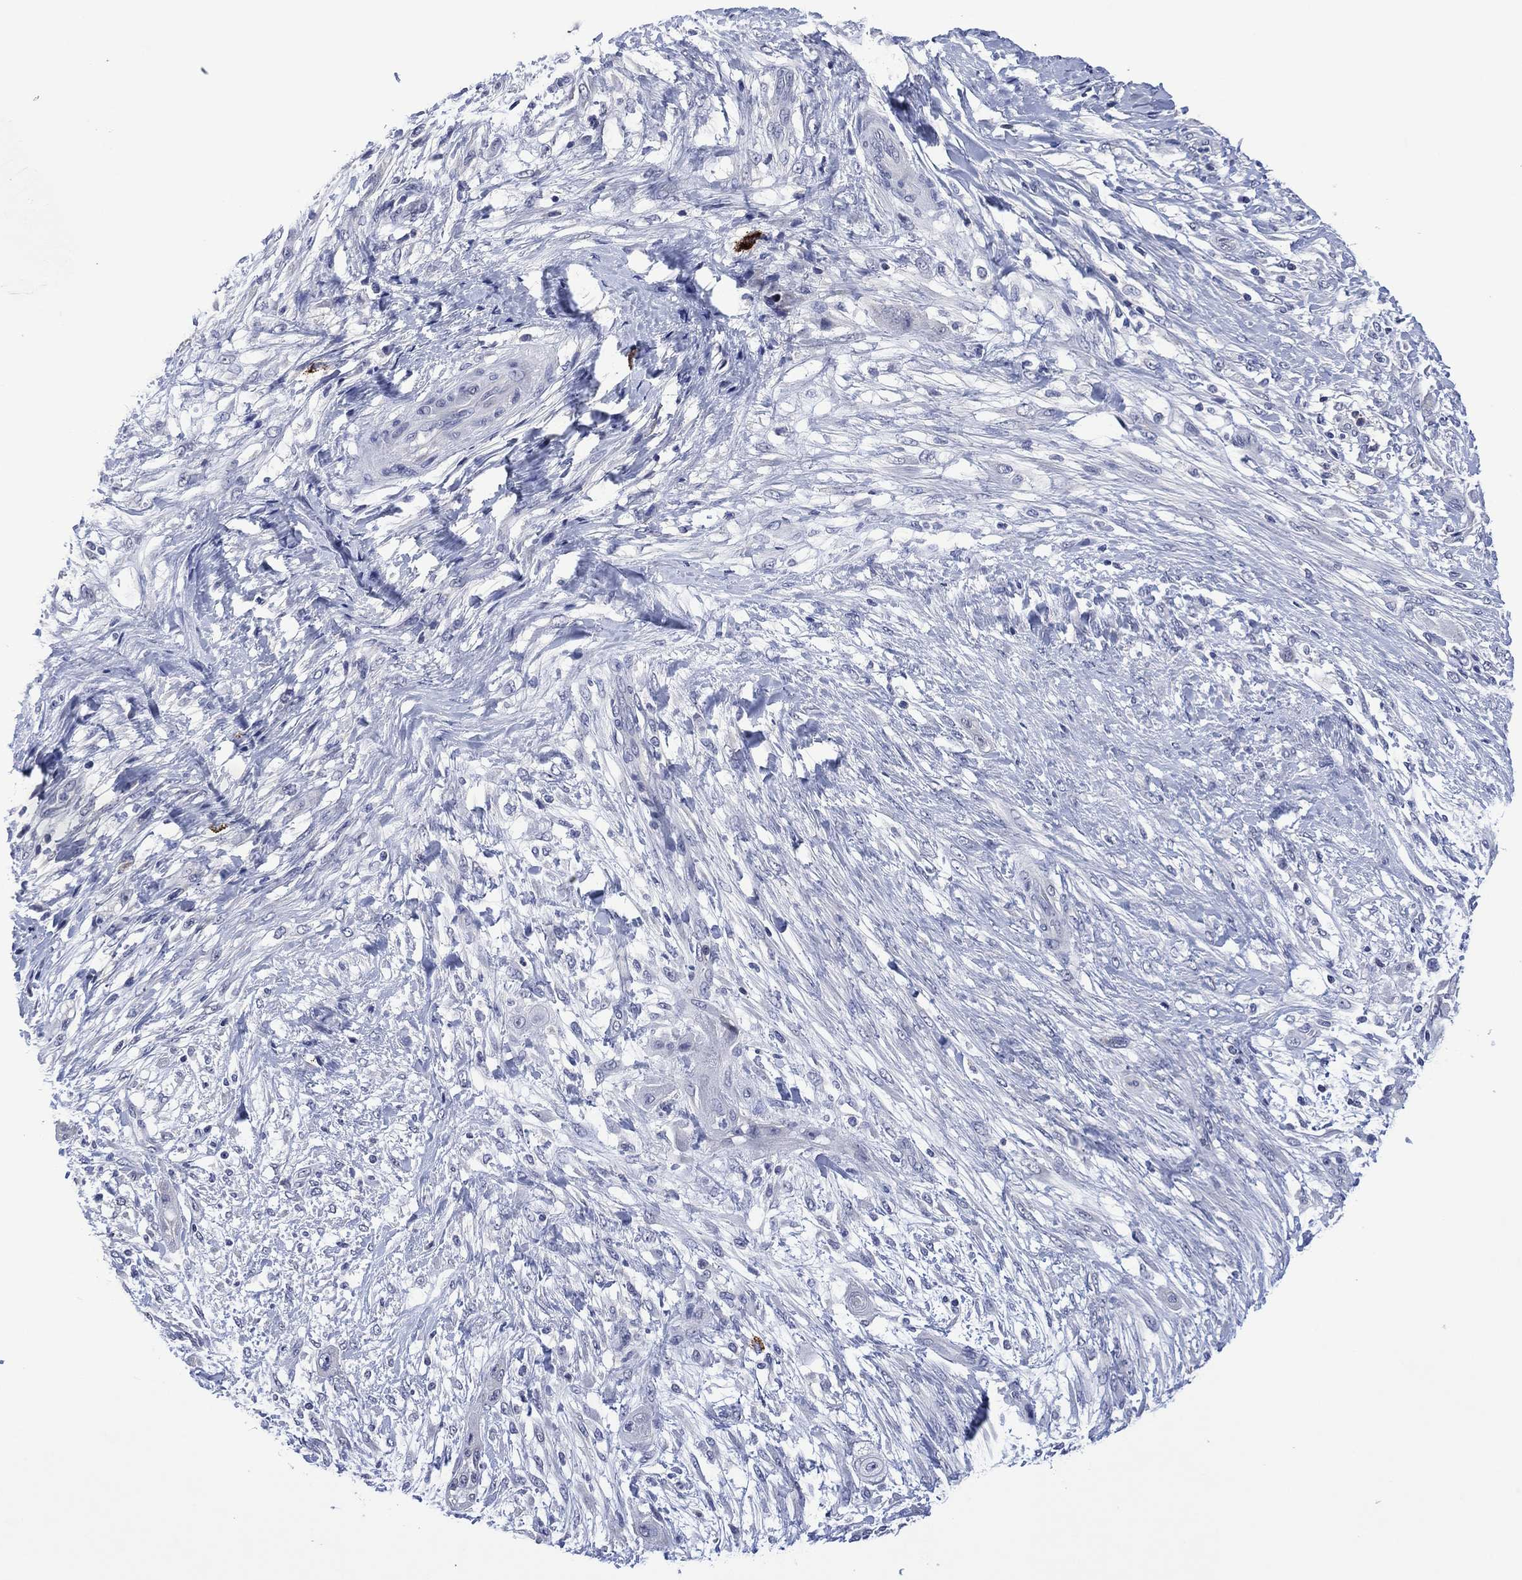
{"staining": {"intensity": "negative", "quantity": "none", "location": "none"}, "tissue": "skin cancer", "cell_type": "Tumor cells", "image_type": "cancer", "snomed": [{"axis": "morphology", "description": "Squamous cell carcinoma, NOS"}, {"axis": "topography", "description": "Skin"}], "caption": "Tumor cells show no significant protein staining in skin squamous cell carcinoma.", "gene": "USP26", "patient": {"sex": "male", "age": 62}}